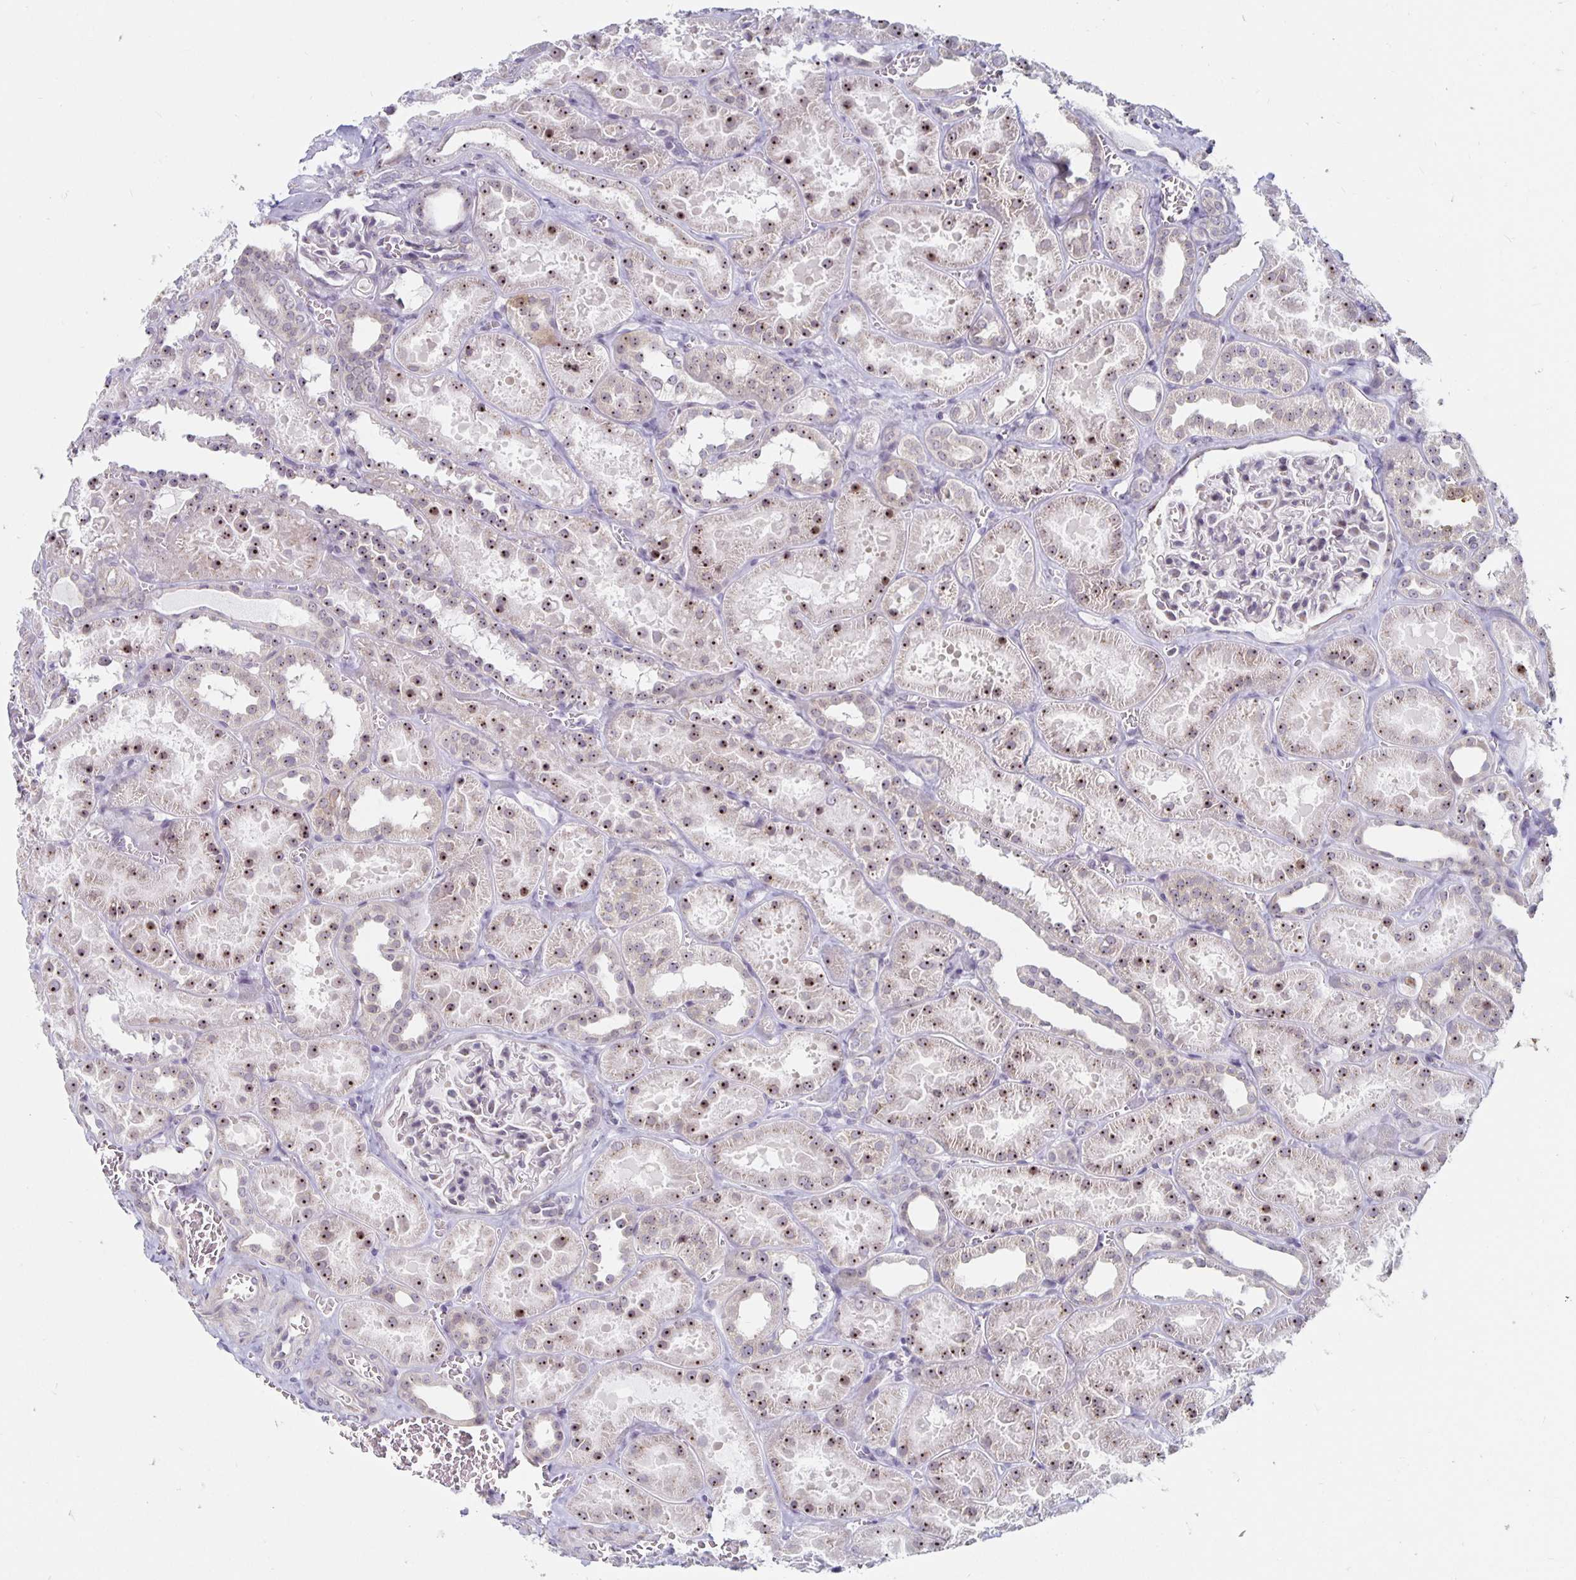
{"staining": {"intensity": "weak", "quantity": "<25%", "location": "nuclear"}, "tissue": "kidney", "cell_type": "Cells in glomeruli", "image_type": "normal", "snomed": [{"axis": "morphology", "description": "Normal tissue, NOS"}, {"axis": "topography", "description": "Kidney"}], "caption": "An immunohistochemistry (IHC) image of unremarkable kidney is shown. There is no staining in cells in glomeruli of kidney. (IHC, brightfield microscopy, high magnification).", "gene": "NUP85", "patient": {"sex": "female", "age": 41}}